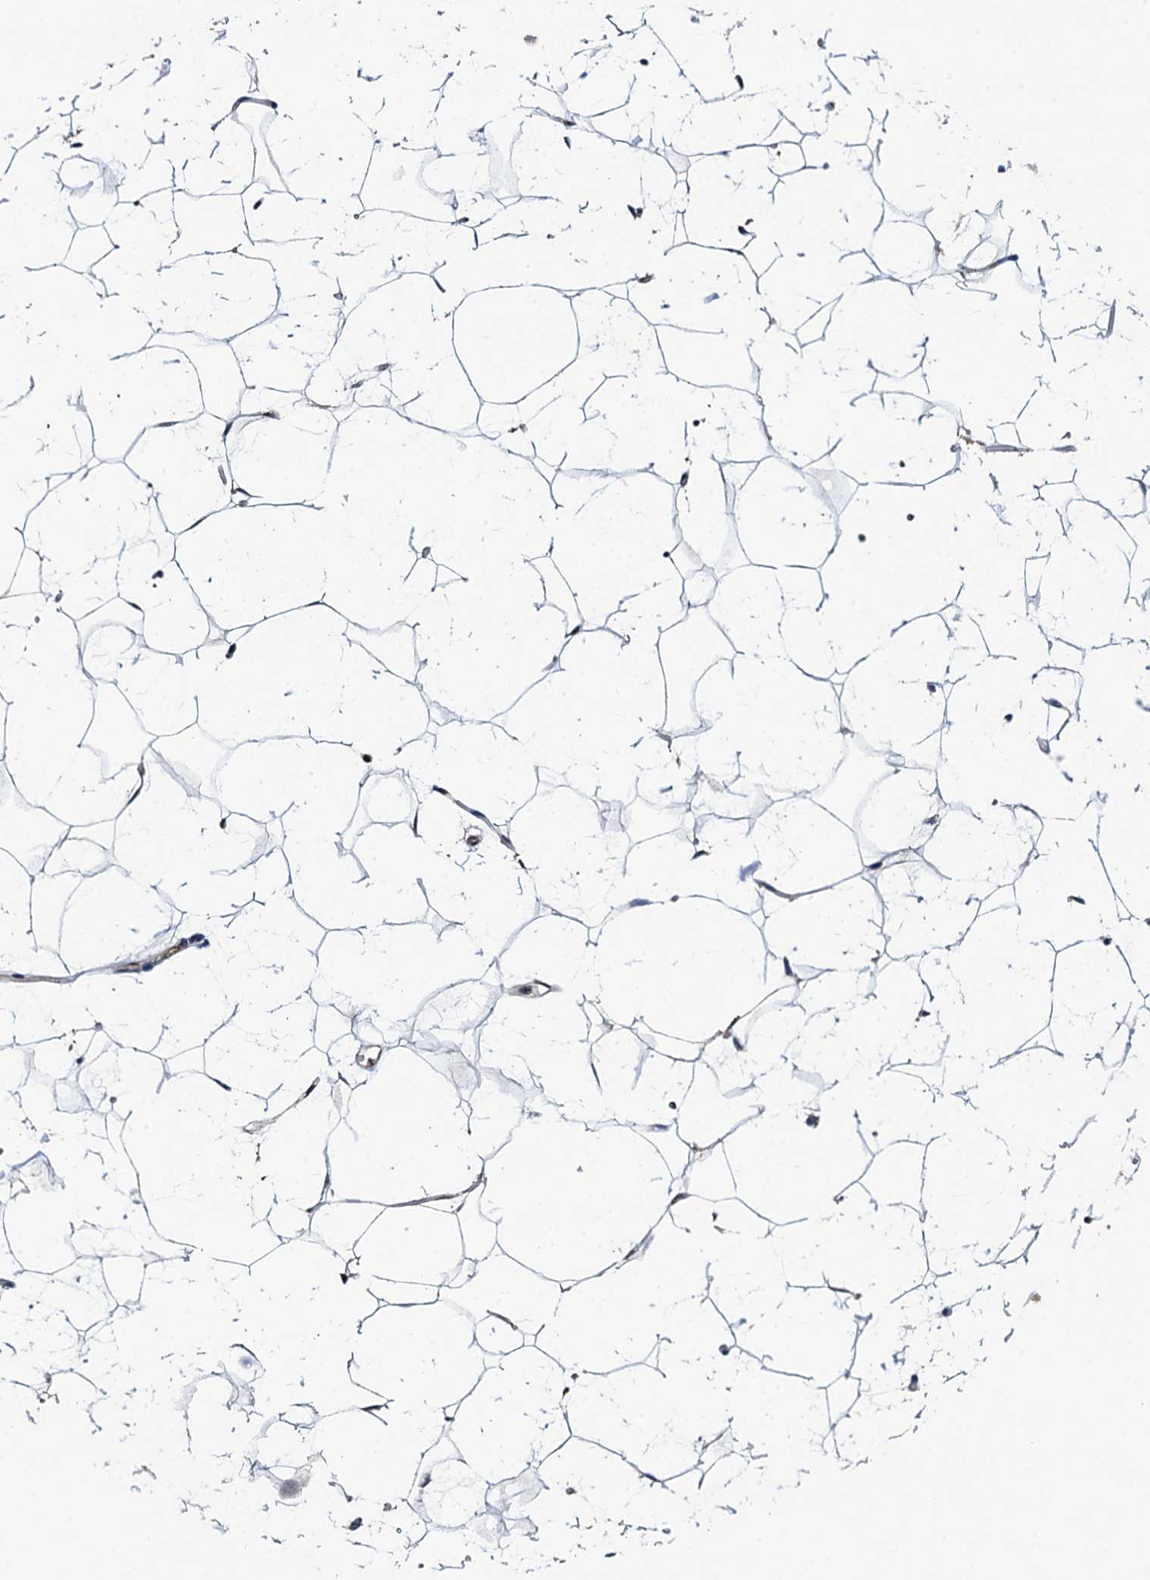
{"staining": {"intensity": "negative", "quantity": "none", "location": "none"}, "tissue": "adipose tissue", "cell_type": "Adipocytes", "image_type": "normal", "snomed": [{"axis": "morphology", "description": "Normal tissue, NOS"}, {"axis": "topography", "description": "Breast"}], "caption": "Normal adipose tissue was stained to show a protein in brown. There is no significant staining in adipocytes. Nuclei are stained in blue.", "gene": "CMPK2", "patient": {"sex": "female", "age": 26}}